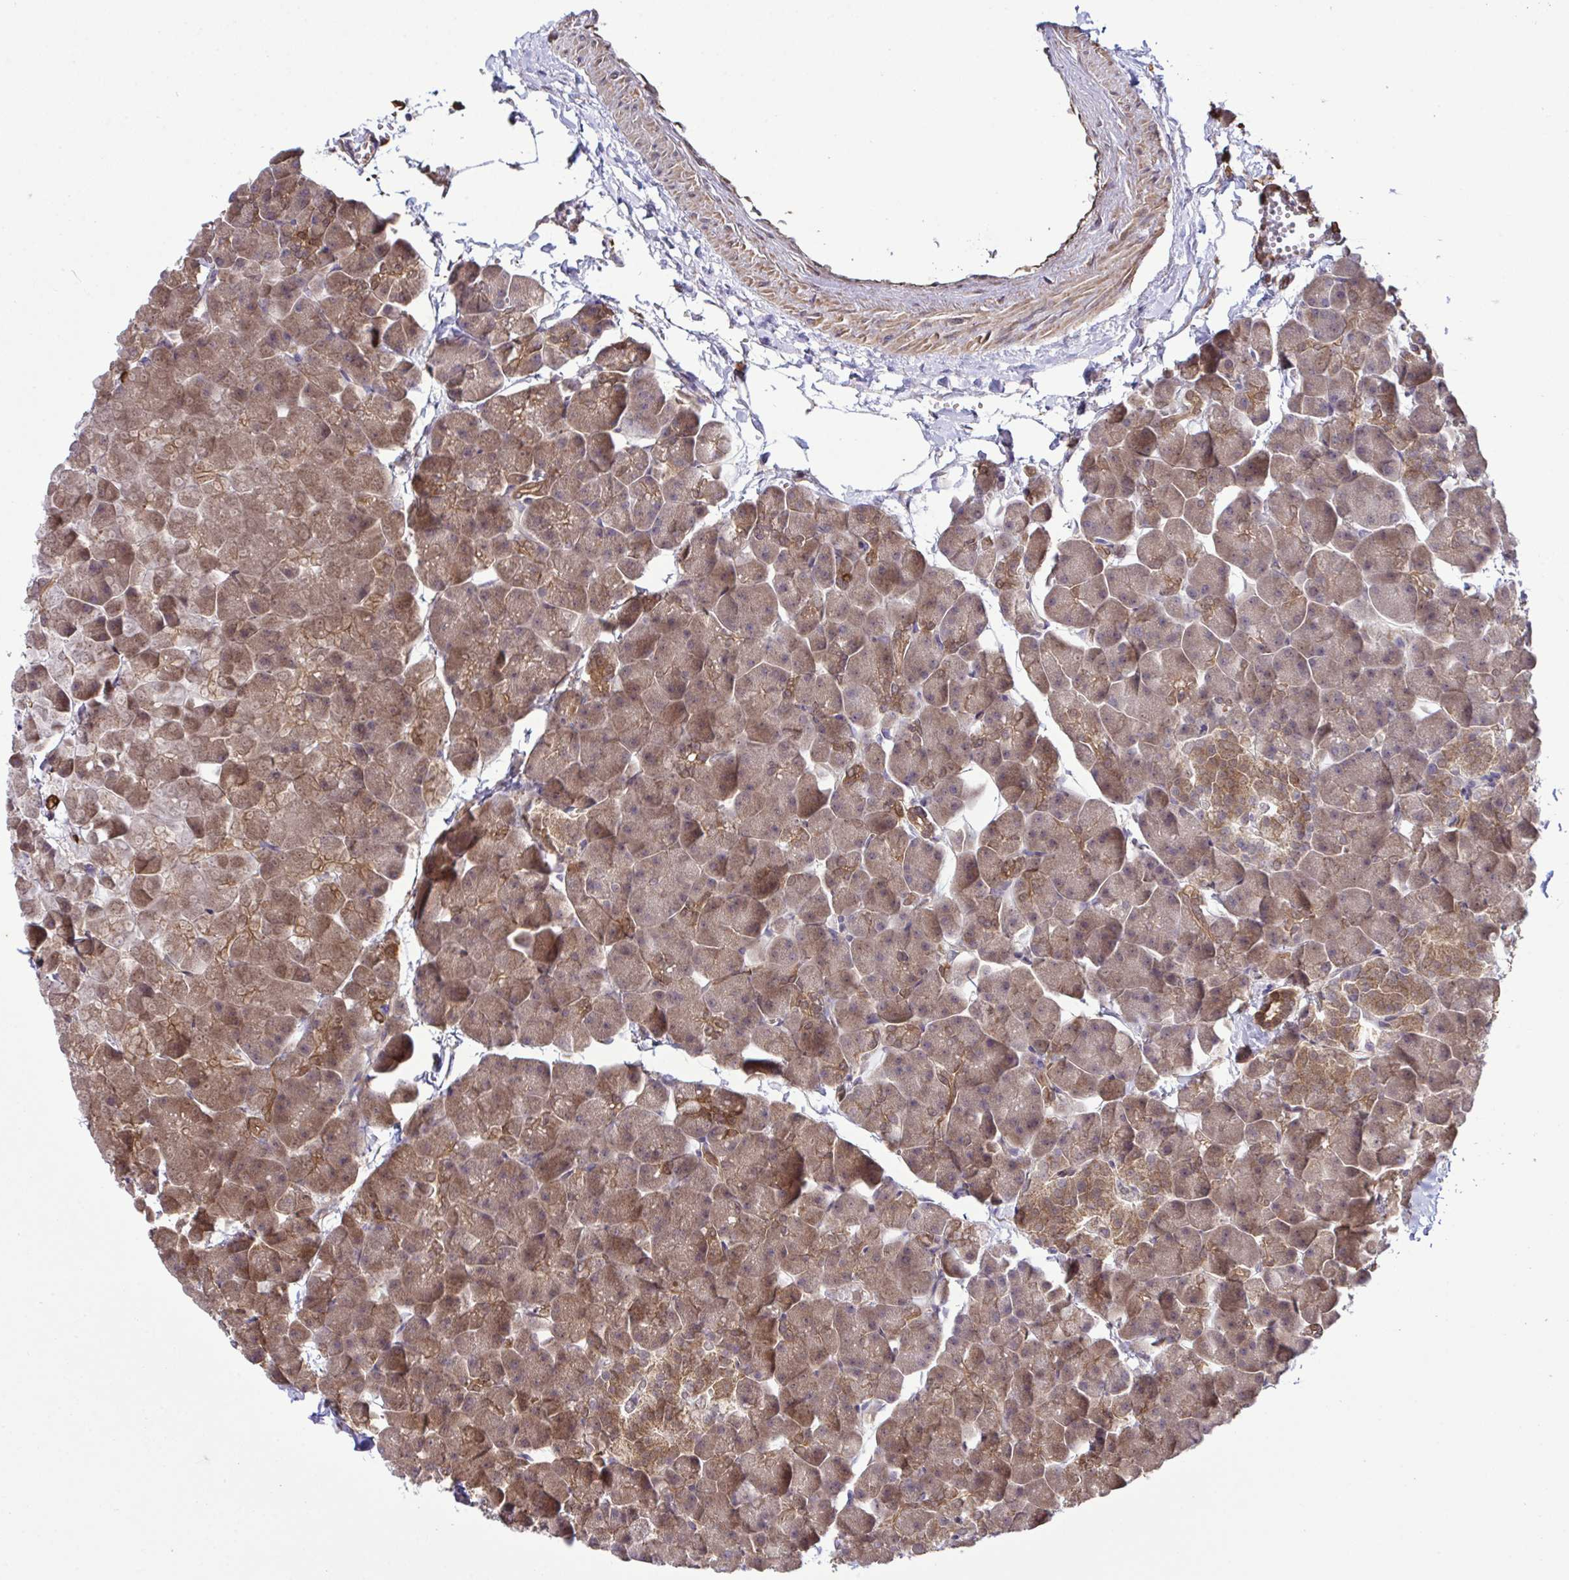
{"staining": {"intensity": "moderate", "quantity": ">75%", "location": "cytoplasmic/membranous,nuclear"}, "tissue": "pancreas", "cell_type": "Exocrine glandular cells", "image_type": "normal", "snomed": [{"axis": "morphology", "description": "Normal tissue, NOS"}, {"axis": "topography", "description": "Pancreas"}], "caption": "Benign pancreas was stained to show a protein in brown. There is medium levels of moderate cytoplasmic/membranous,nuclear positivity in about >75% of exocrine glandular cells. (brown staining indicates protein expression, while blue staining denotes nuclei).", "gene": "CMPK1", "patient": {"sex": "male", "age": 35}}